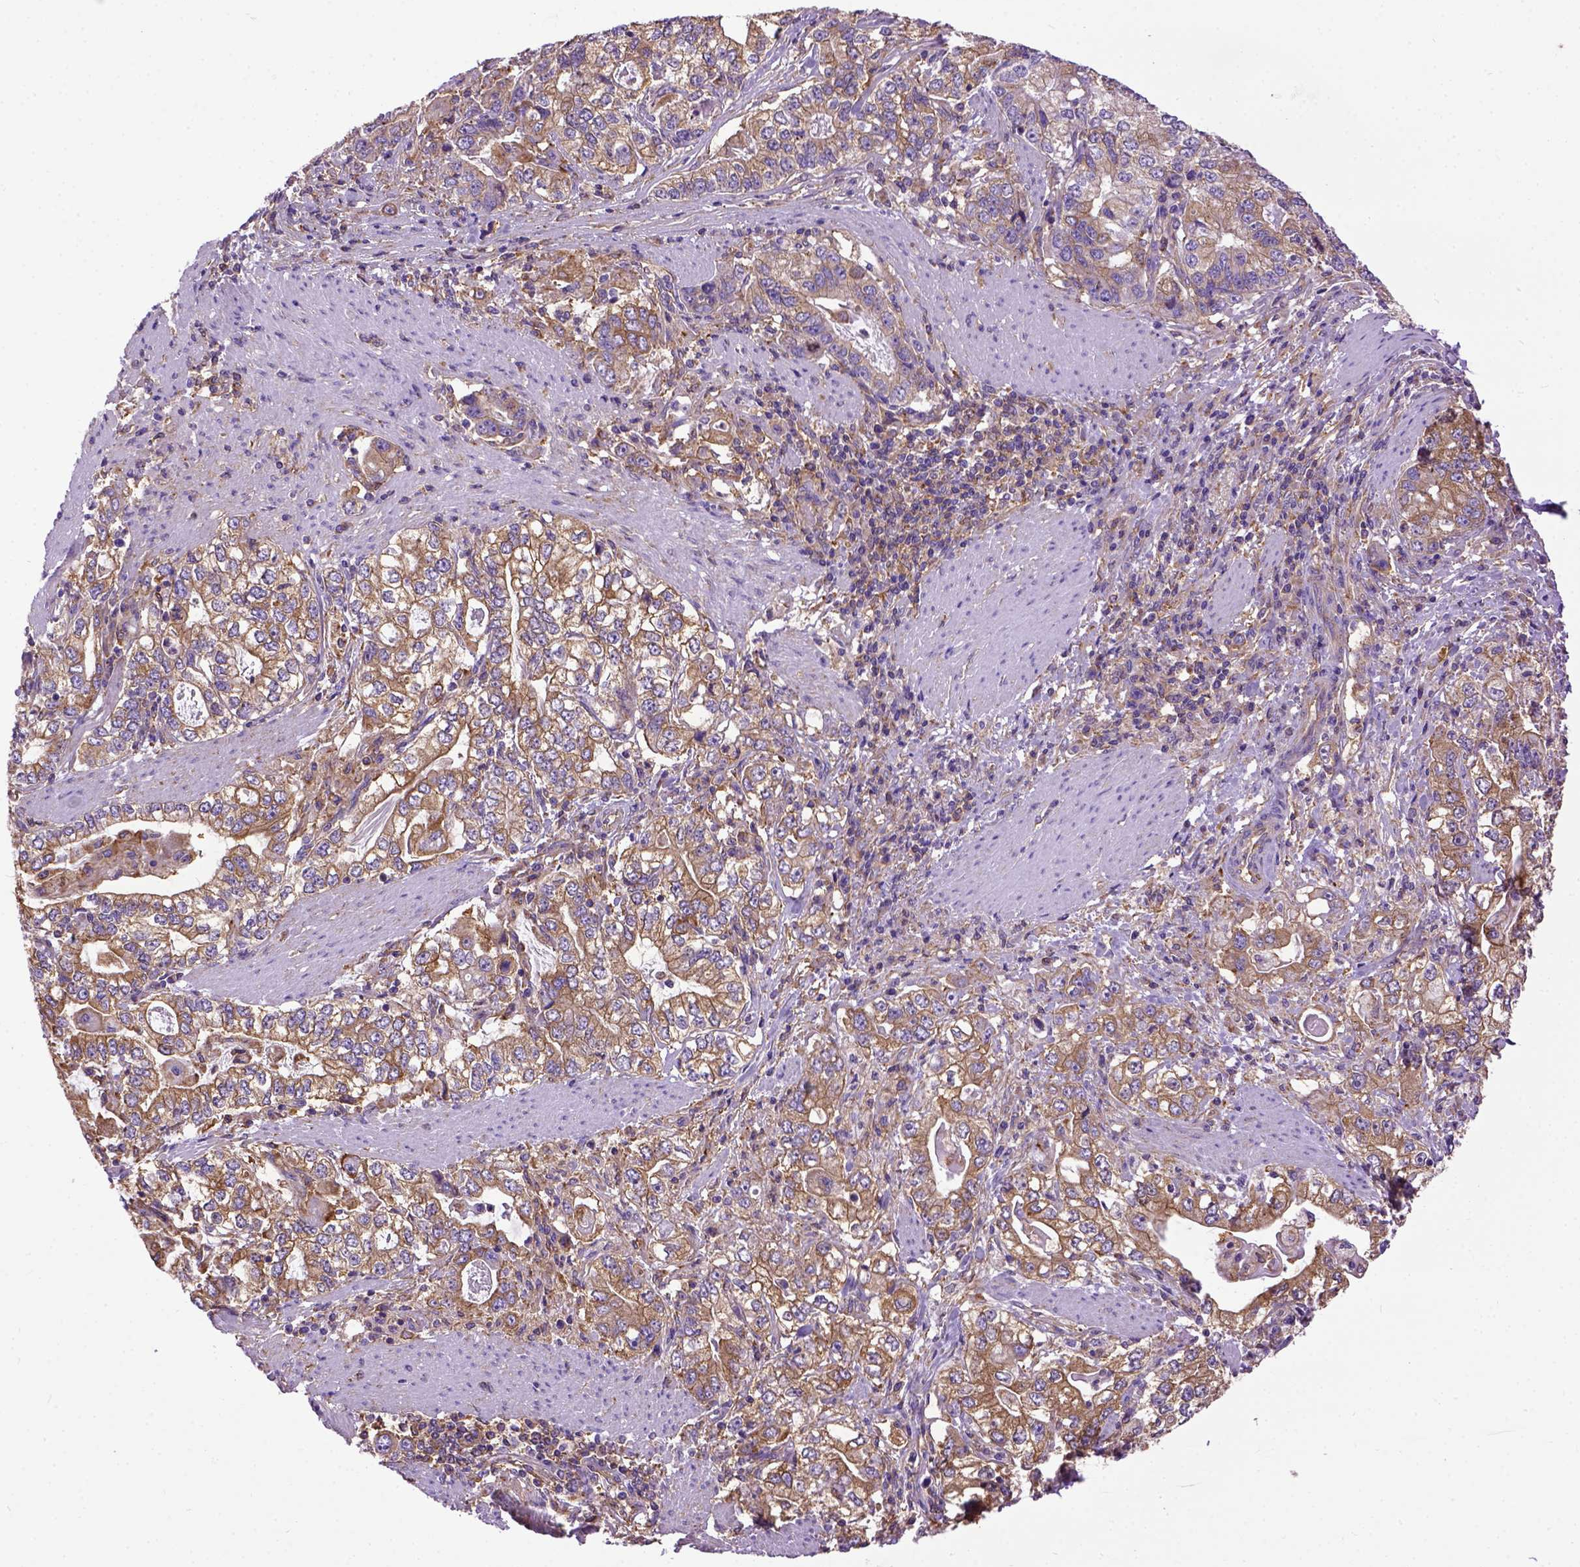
{"staining": {"intensity": "moderate", "quantity": ">75%", "location": "cytoplasmic/membranous"}, "tissue": "stomach cancer", "cell_type": "Tumor cells", "image_type": "cancer", "snomed": [{"axis": "morphology", "description": "Adenocarcinoma, NOS"}, {"axis": "topography", "description": "Stomach, lower"}], "caption": "This image exhibits stomach cancer stained with immunohistochemistry (IHC) to label a protein in brown. The cytoplasmic/membranous of tumor cells show moderate positivity for the protein. Nuclei are counter-stained blue.", "gene": "MVP", "patient": {"sex": "female", "age": 72}}